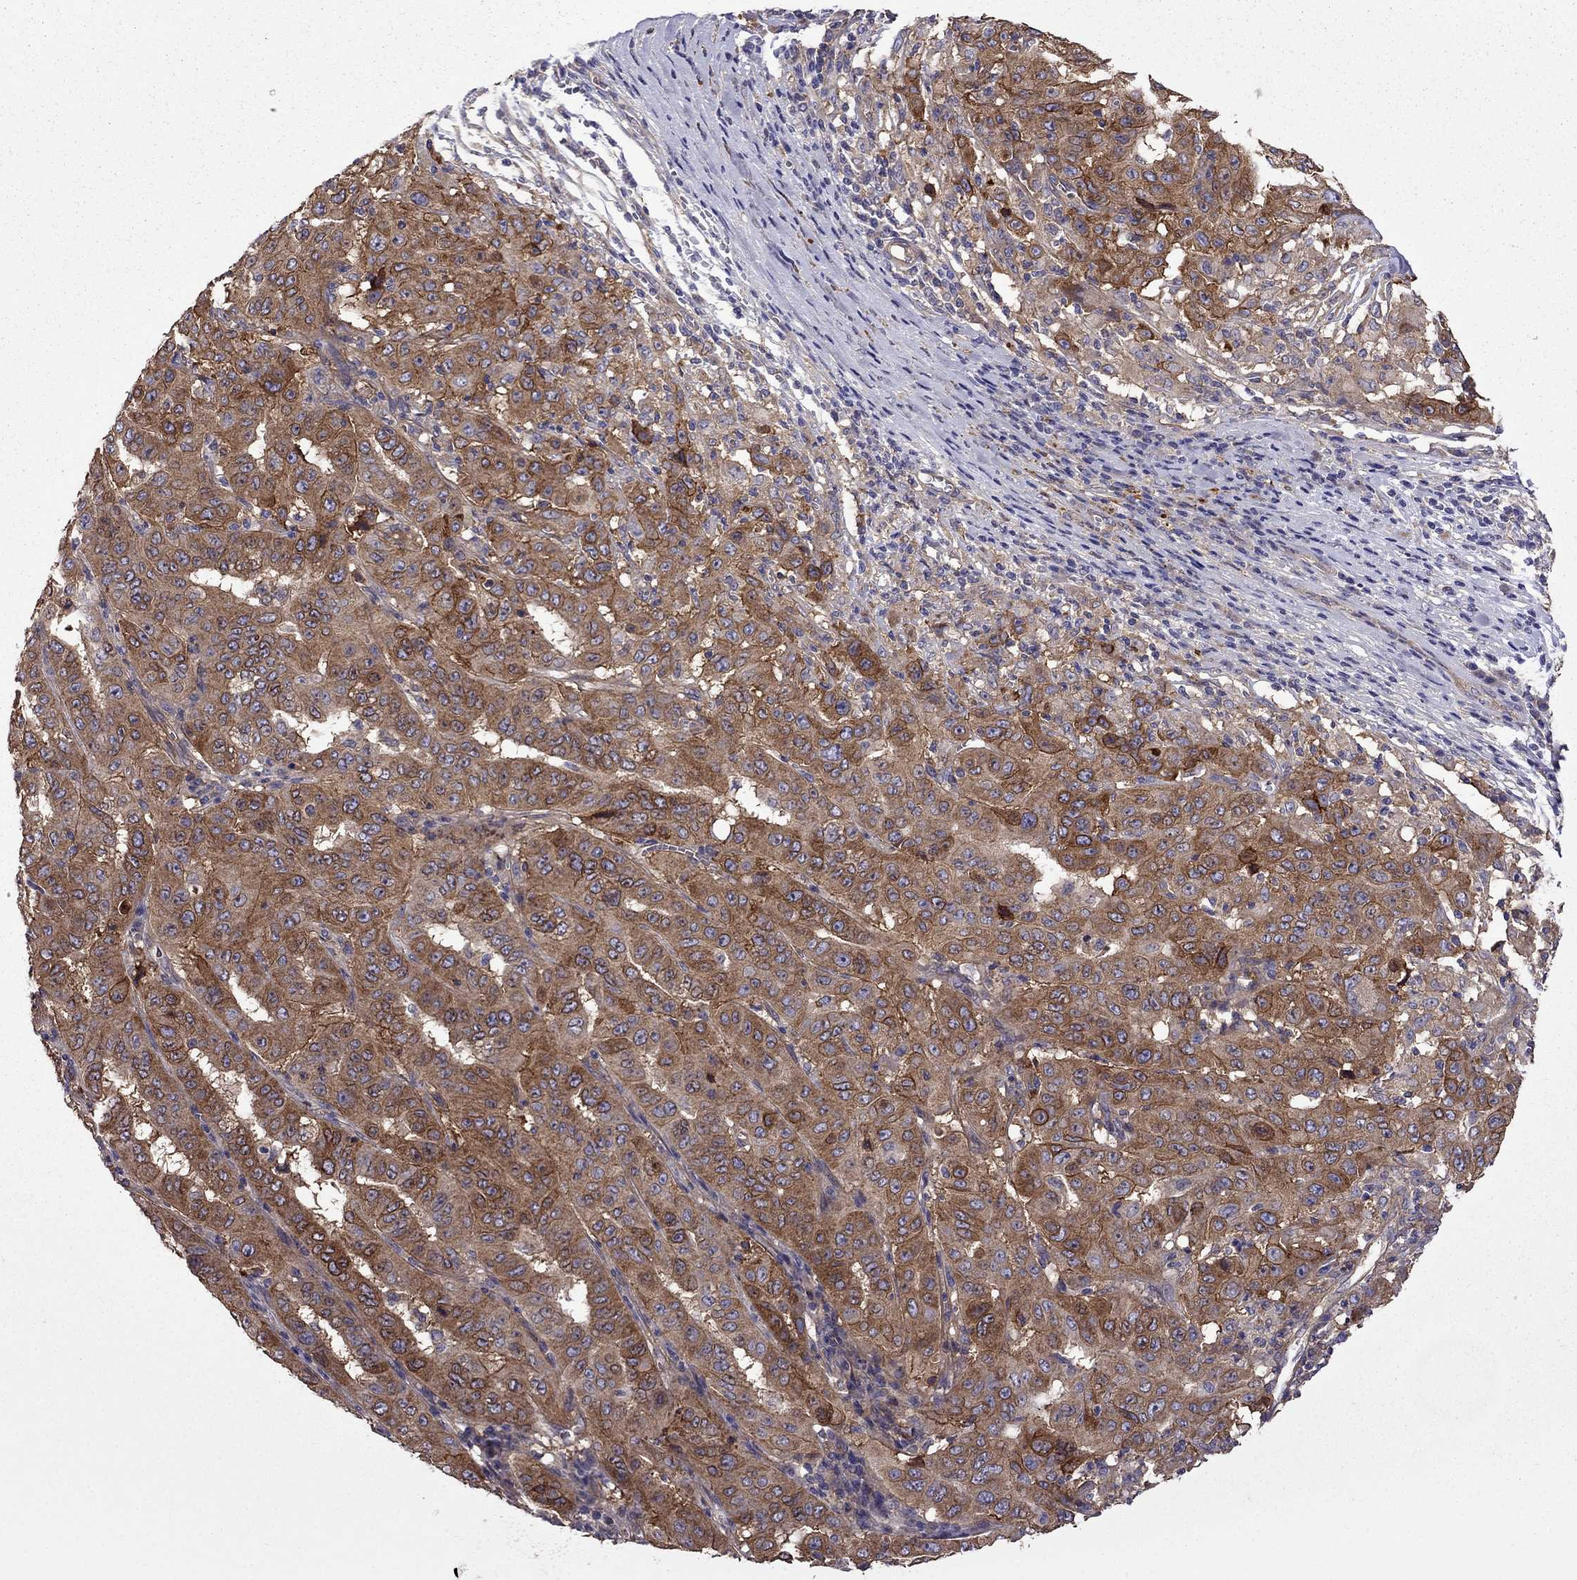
{"staining": {"intensity": "strong", "quantity": ">75%", "location": "cytoplasmic/membranous"}, "tissue": "pancreatic cancer", "cell_type": "Tumor cells", "image_type": "cancer", "snomed": [{"axis": "morphology", "description": "Adenocarcinoma, NOS"}, {"axis": "topography", "description": "Pancreas"}], "caption": "Pancreatic cancer was stained to show a protein in brown. There is high levels of strong cytoplasmic/membranous expression in approximately >75% of tumor cells.", "gene": "ITGB1", "patient": {"sex": "male", "age": 63}}